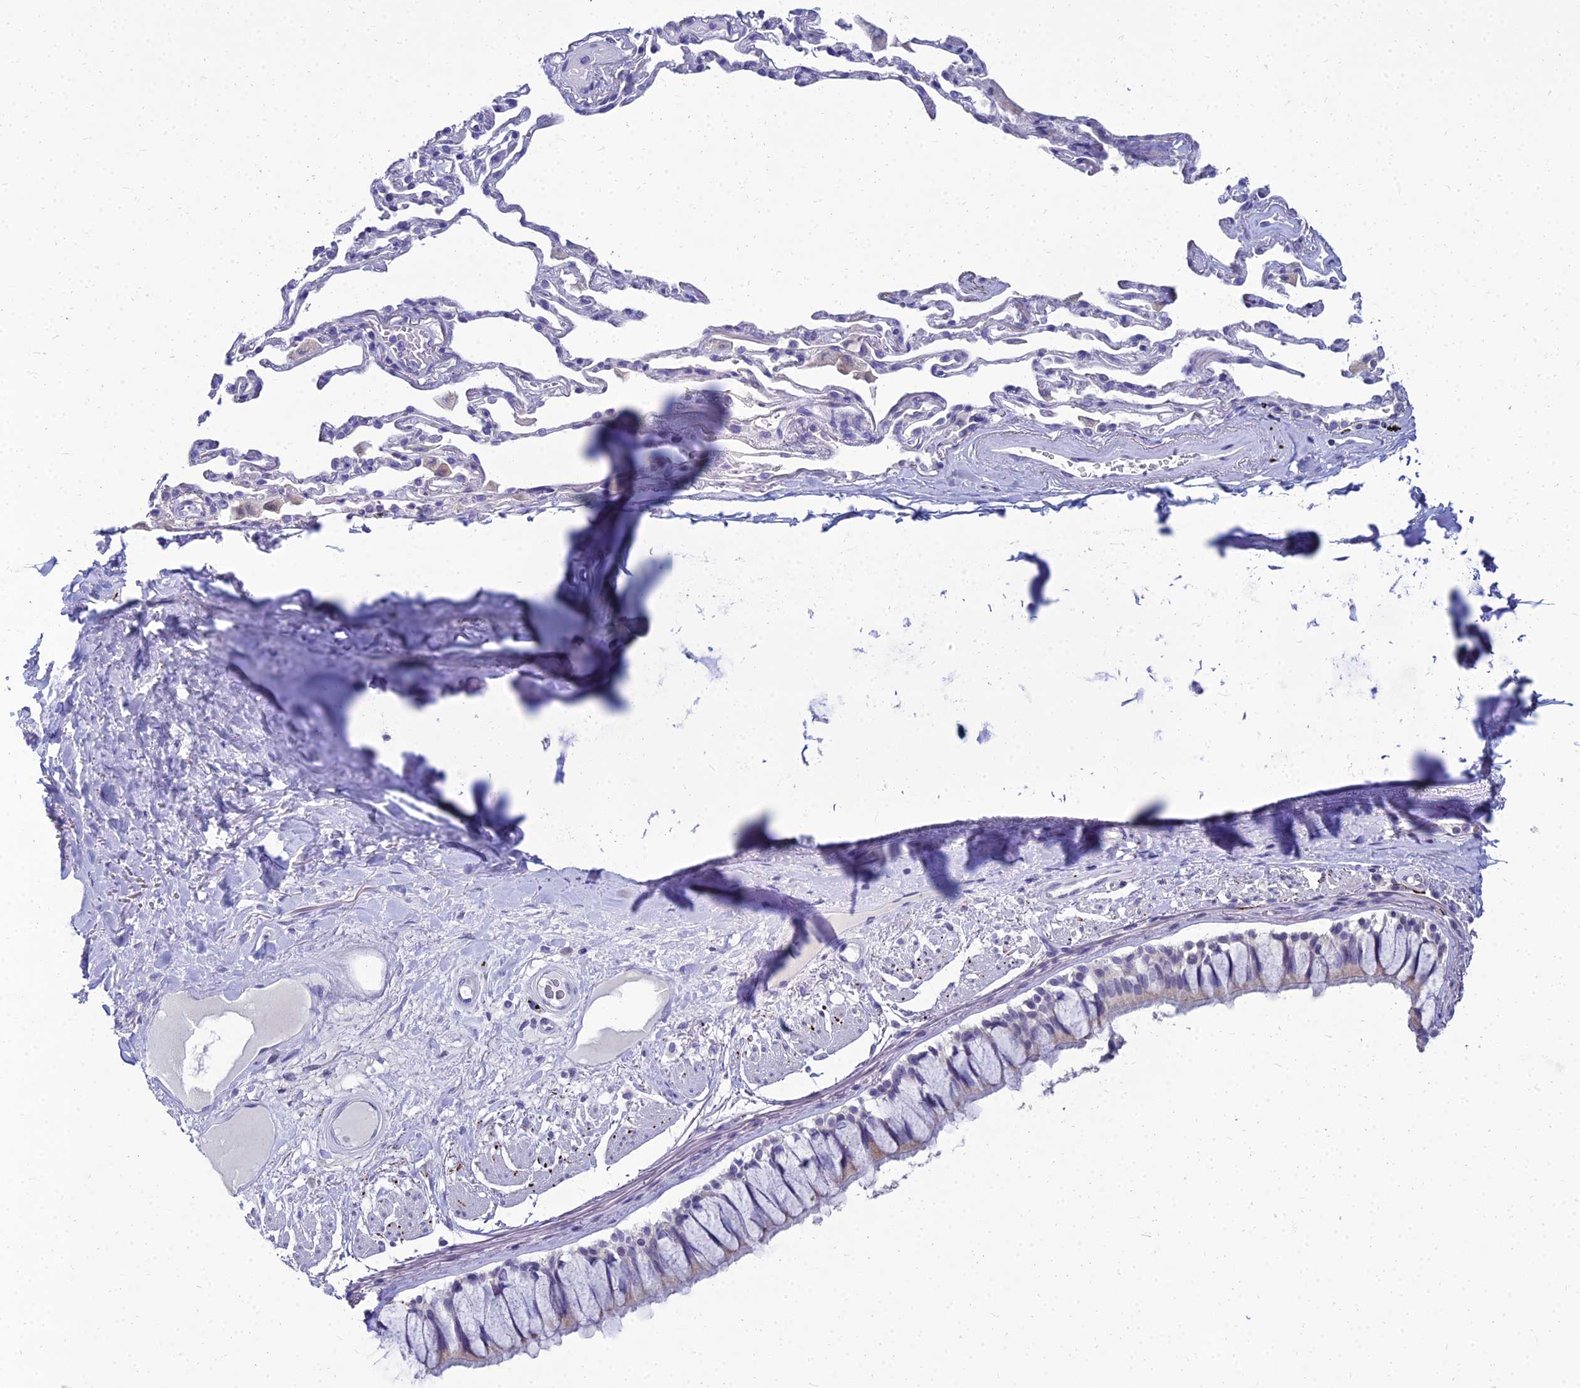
{"staining": {"intensity": "weak", "quantity": "<25%", "location": "cytoplasmic/membranous"}, "tissue": "bronchus", "cell_type": "Respiratory epithelial cells", "image_type": "normal", "snomed": [{"axis": "morphology", "description": "Normal tissue, NOS"}, {"axis": "topography", "description": "Bronchus"}], "caption": "Immunohistochemistry (IHC) image of unremarkable bronchus: bronchus stained with DAB (3,3'-diaminobenzidine) exhibits no significant protein expression in respiratory epithelial cells.", "gene": "NPY", "patient": {"sex": "male", "age": 65}}